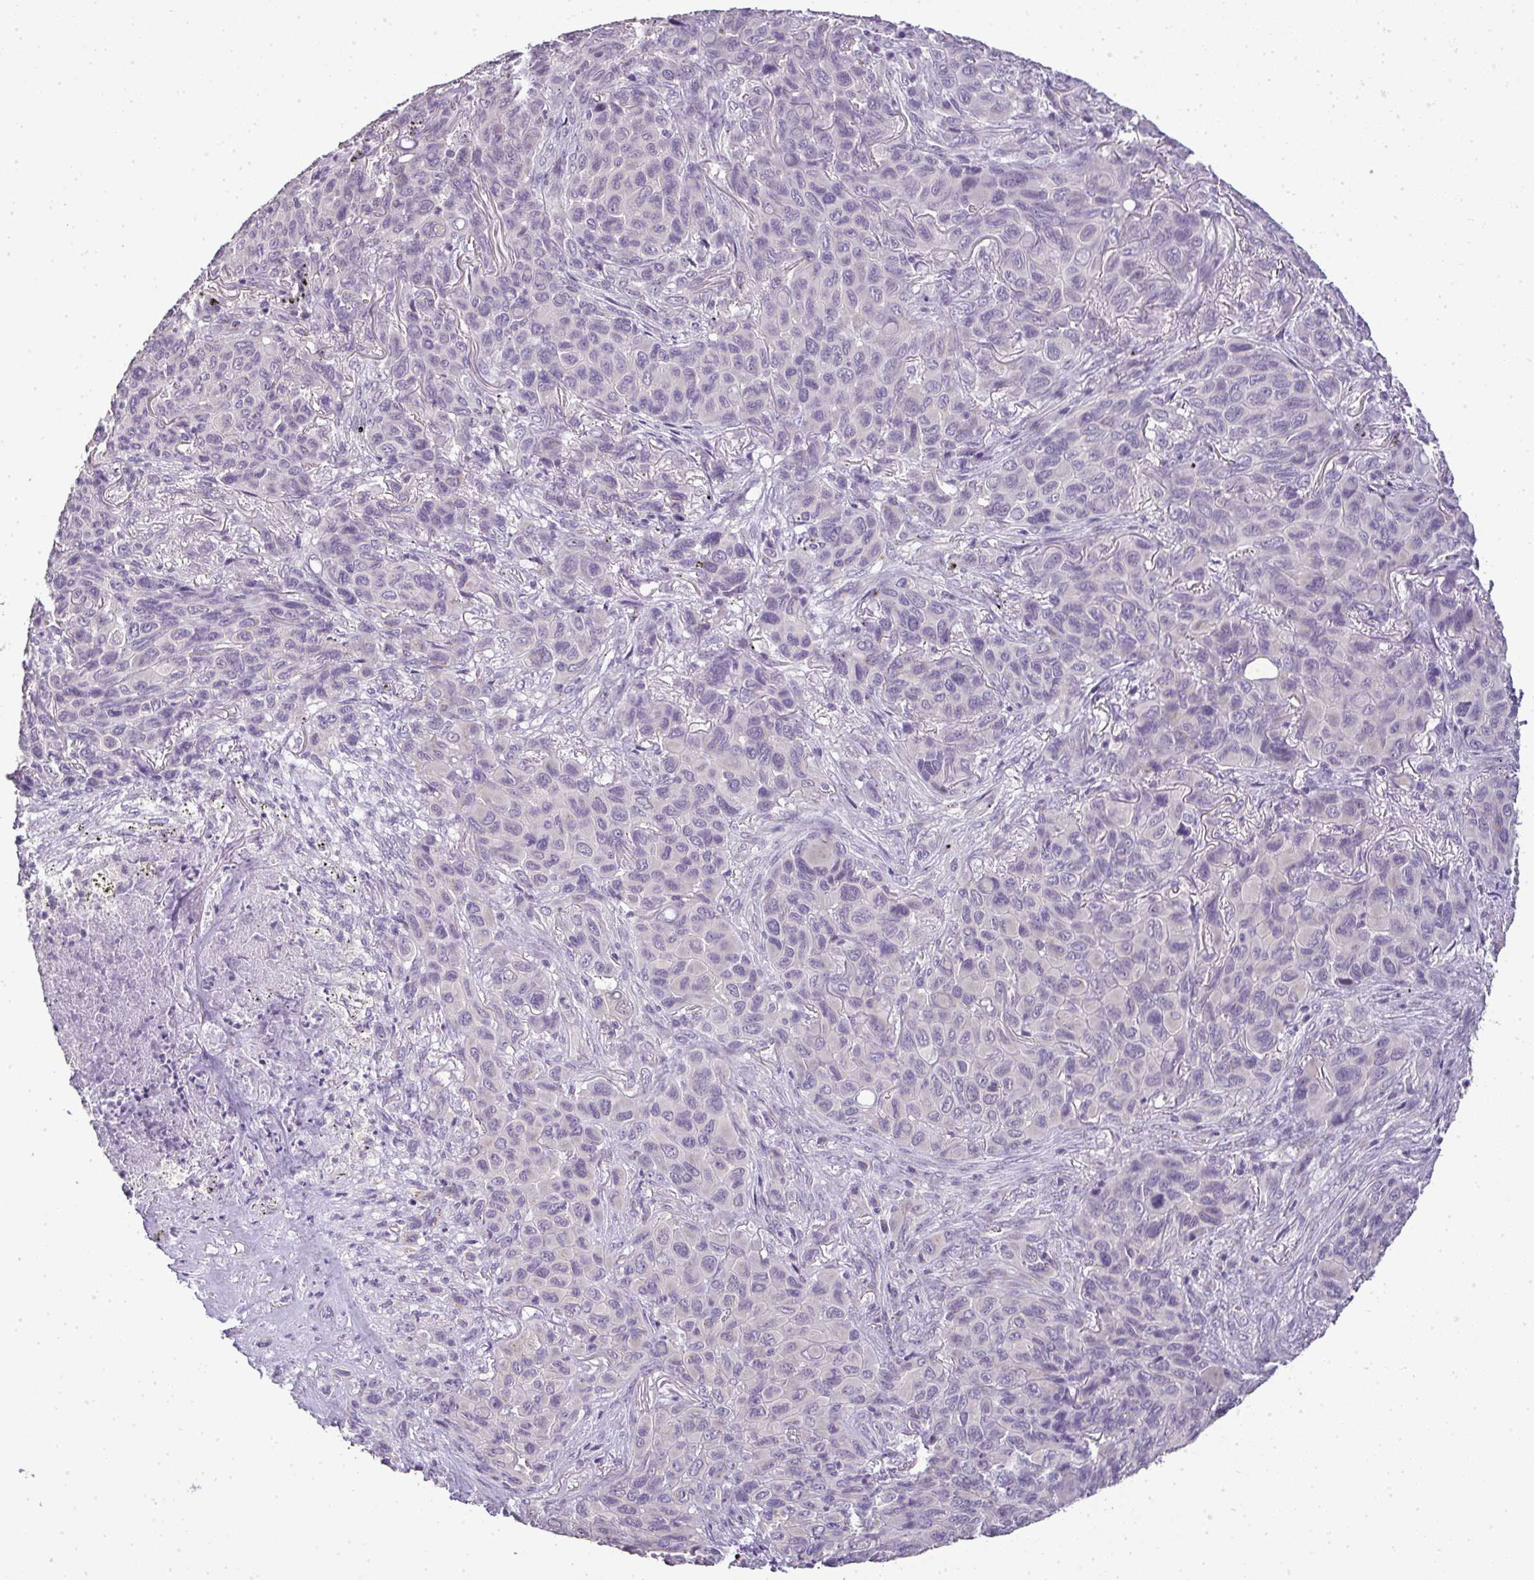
{"staining": {"intensity": "negative", "quantity": "none", "location": "none"}, "tissue": "melanoma", "cell_type": "Tumor cells", "image_type": "cancer", "snomed": [{"axis": "morphology", "description": "Malignant melanoma, Metastatic site"}, {"axis": "topography", "description": "Lung"}], "caption": "Micrograph shows no significant protein expression in tumor cells of malignant melanoma (metastatic site).", "gene": "CMPK1", "patient": {"sex": "male", "age": 48}}